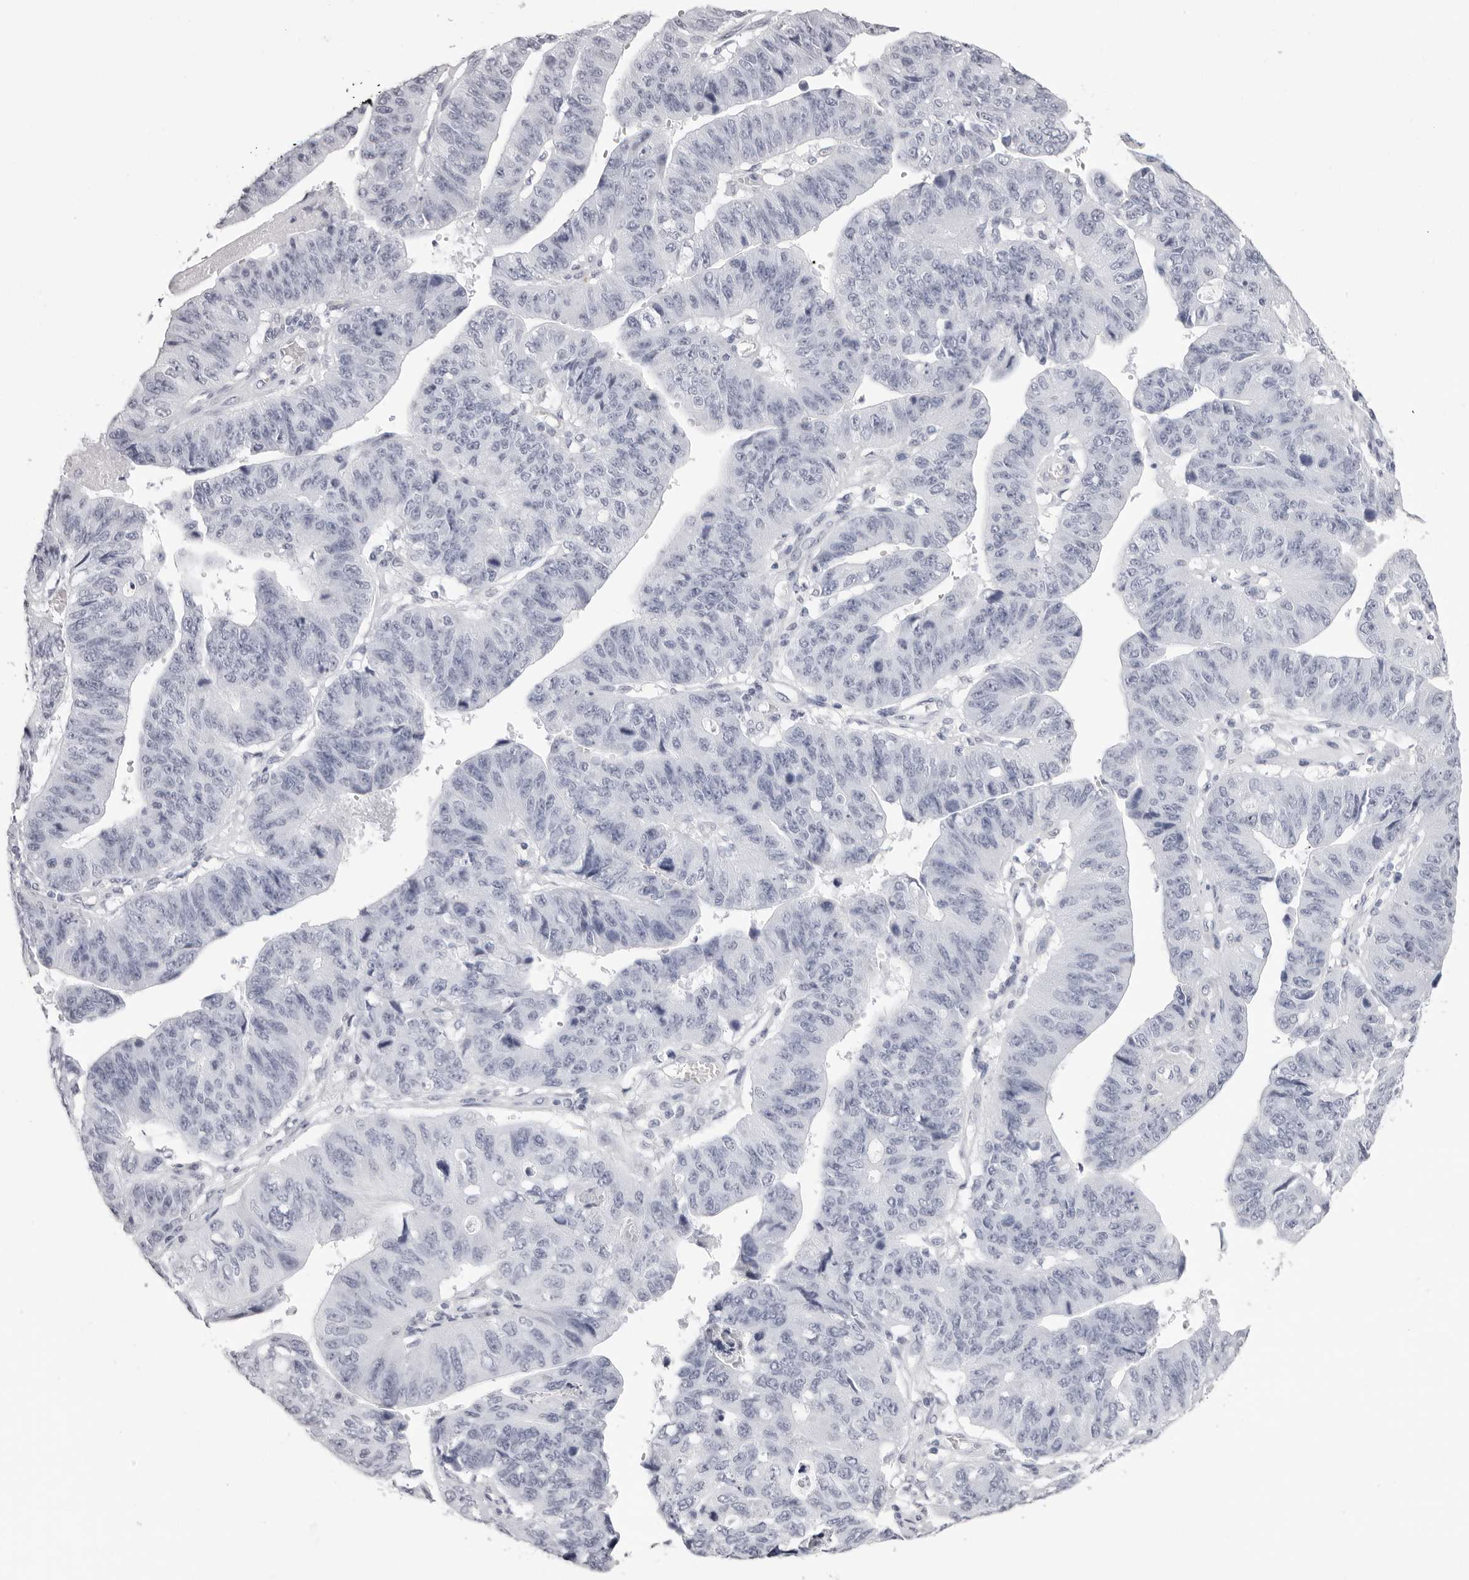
{"staining": {"intensity": "negative", "quantity": "none", "location": "none"}, "tissue": "stomach cancer", "cell_type": "Tumor cells", "image_type": "cancer", "snomed": [{"axis": "morphology", "description": "Adenocarcinoma, NOS"}, {"axis": "topography", "description": "Stomach"}], "caption": "DAB (3,3'-diaminobenzidine) immunohistochemical staining of human stomach adenocarcinoma shows no significant expression in tumor cells.", "gene": "RHO", "patient": {"sex": "male", "age": 59}}